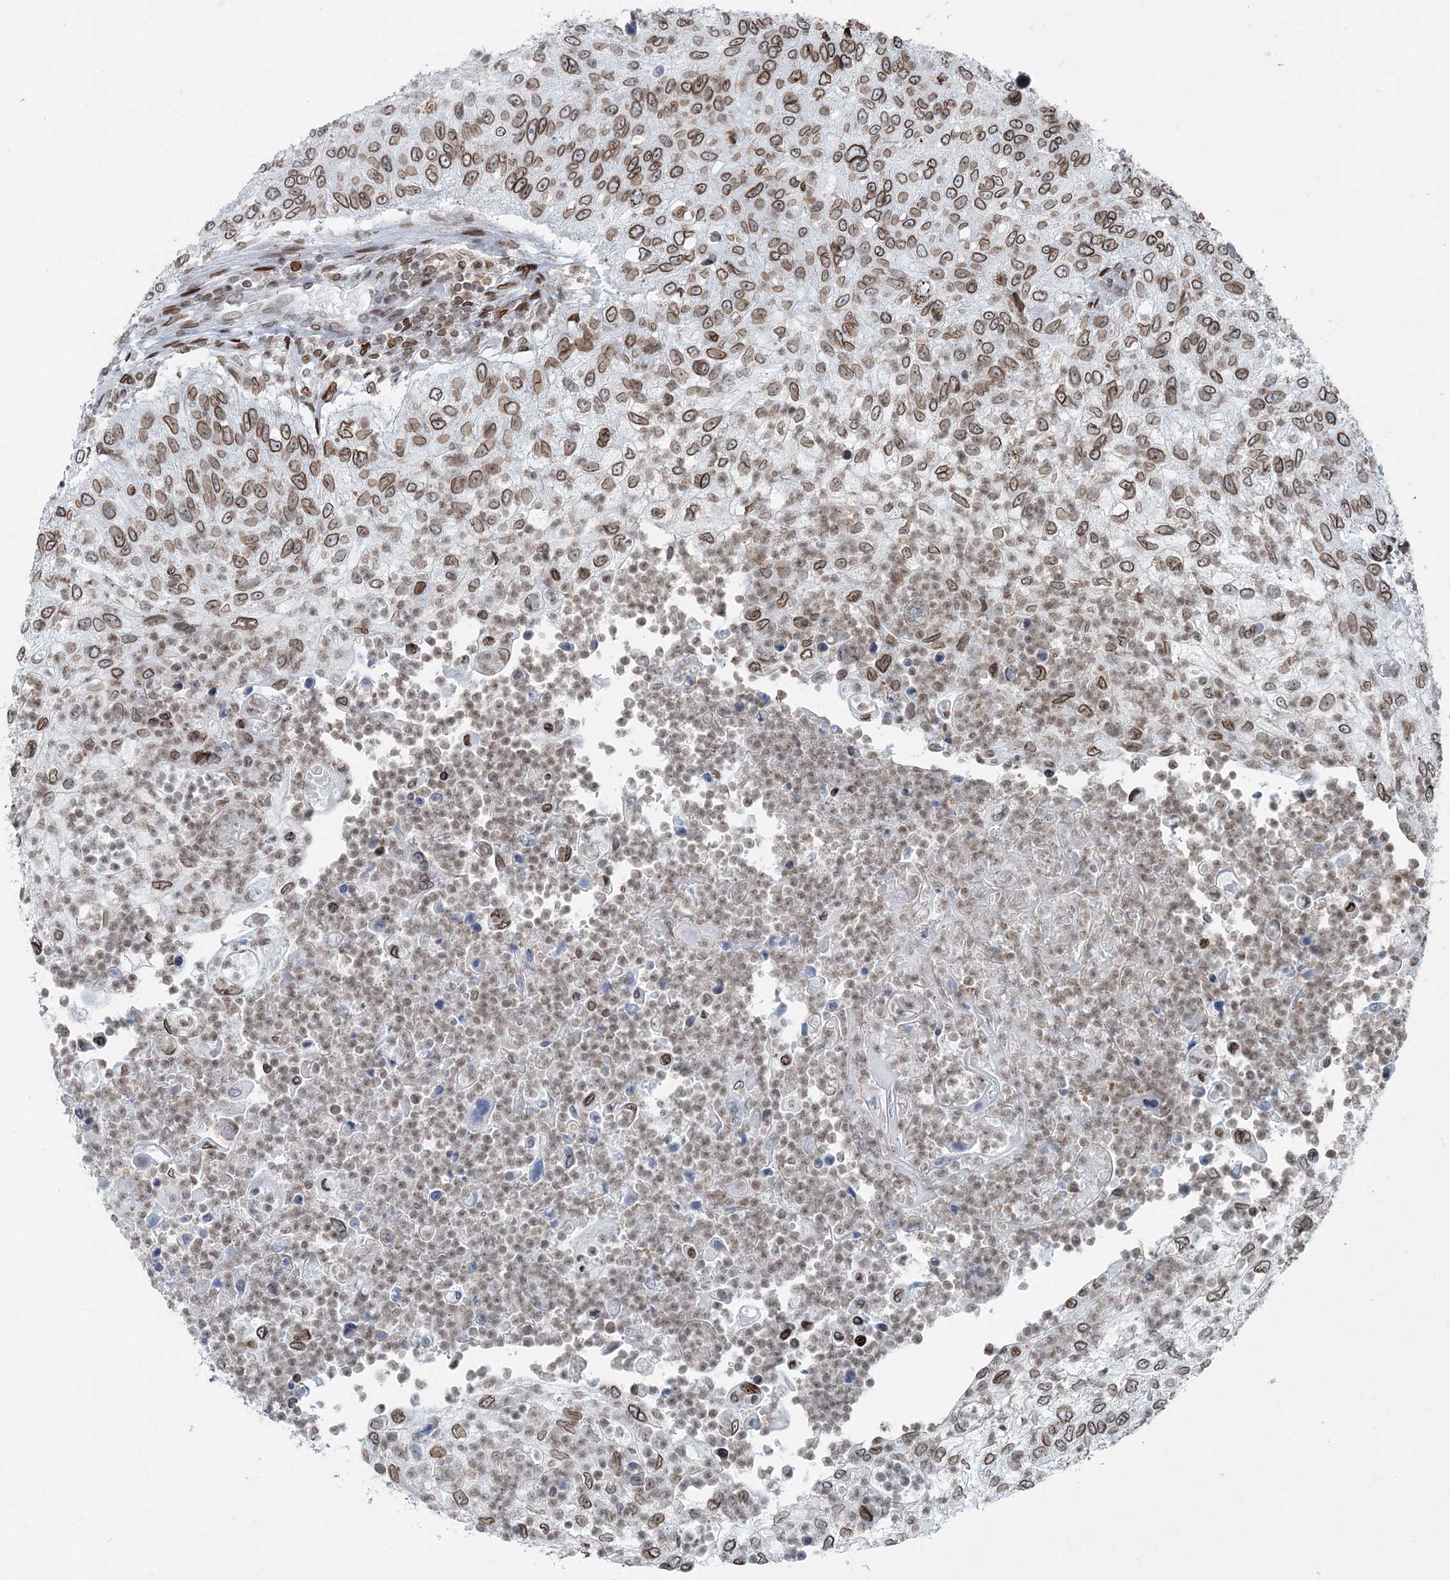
{"staining": {"intensity": "moderate", "quantity": ">75%", "location": "cytoplasmic/membranous,nuclear"}, "tissue": "urothelial cancer", "cell_type": "Tumor cells", "image_type": "cancer", "snomed": [{"axis": "morphology", "description": "Urothelial carcinoma, High grade"}, {"axis": "topography", "description": "Urinary bladder"}], "caption": "Human urothelial cancer stained with a brown dye displays moderate cytoplasmic/membranous and nuclear positive staining in approximately >75% of tumor cells.", "gene": "GJD4", "patient": {"sex": "female", "age": 60}}